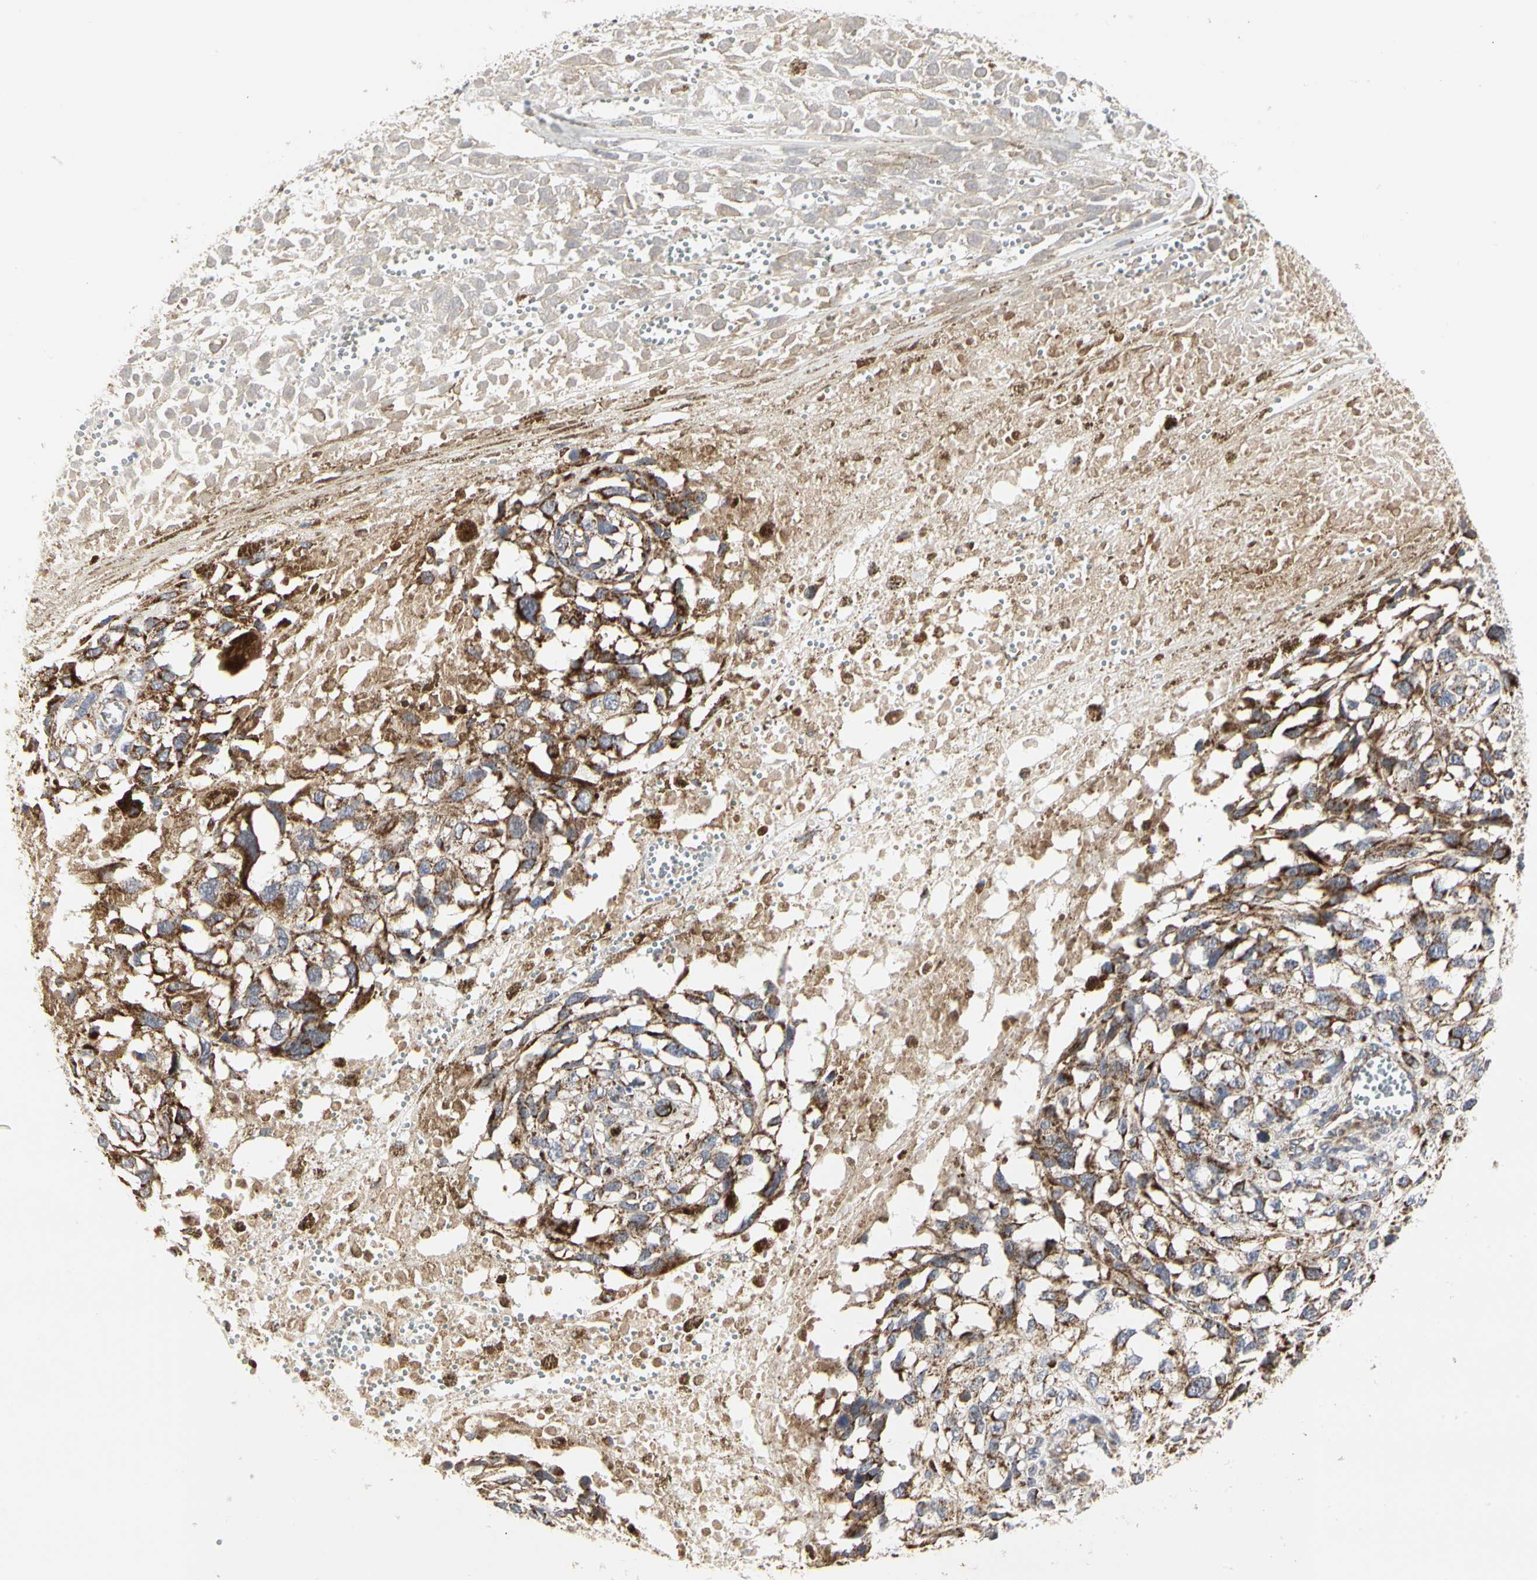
{"staining": {"intensity": "moderate", "quantity": ">75%", "location": "cytoplasmic/membranous"}, "tissue": "melanoma", "cell_type": "Tumor cells", "image_type": "cancer", "snomed": [{"axis": "morphology", "description": "Malignant melanoma, Metastatic site"}, {"axis": "topography", "description": "Lymph node"}], "caption": "Immunohistochemistry (IHC) histopathology image of human melanoma stained for a protein (brown), which exhibits medium levels of moderate cytoplasmic/membranous staining in approximately >75% of tumor cells.", "gene": "TSKU", "patient": {"sex": "male", "age": 59}}